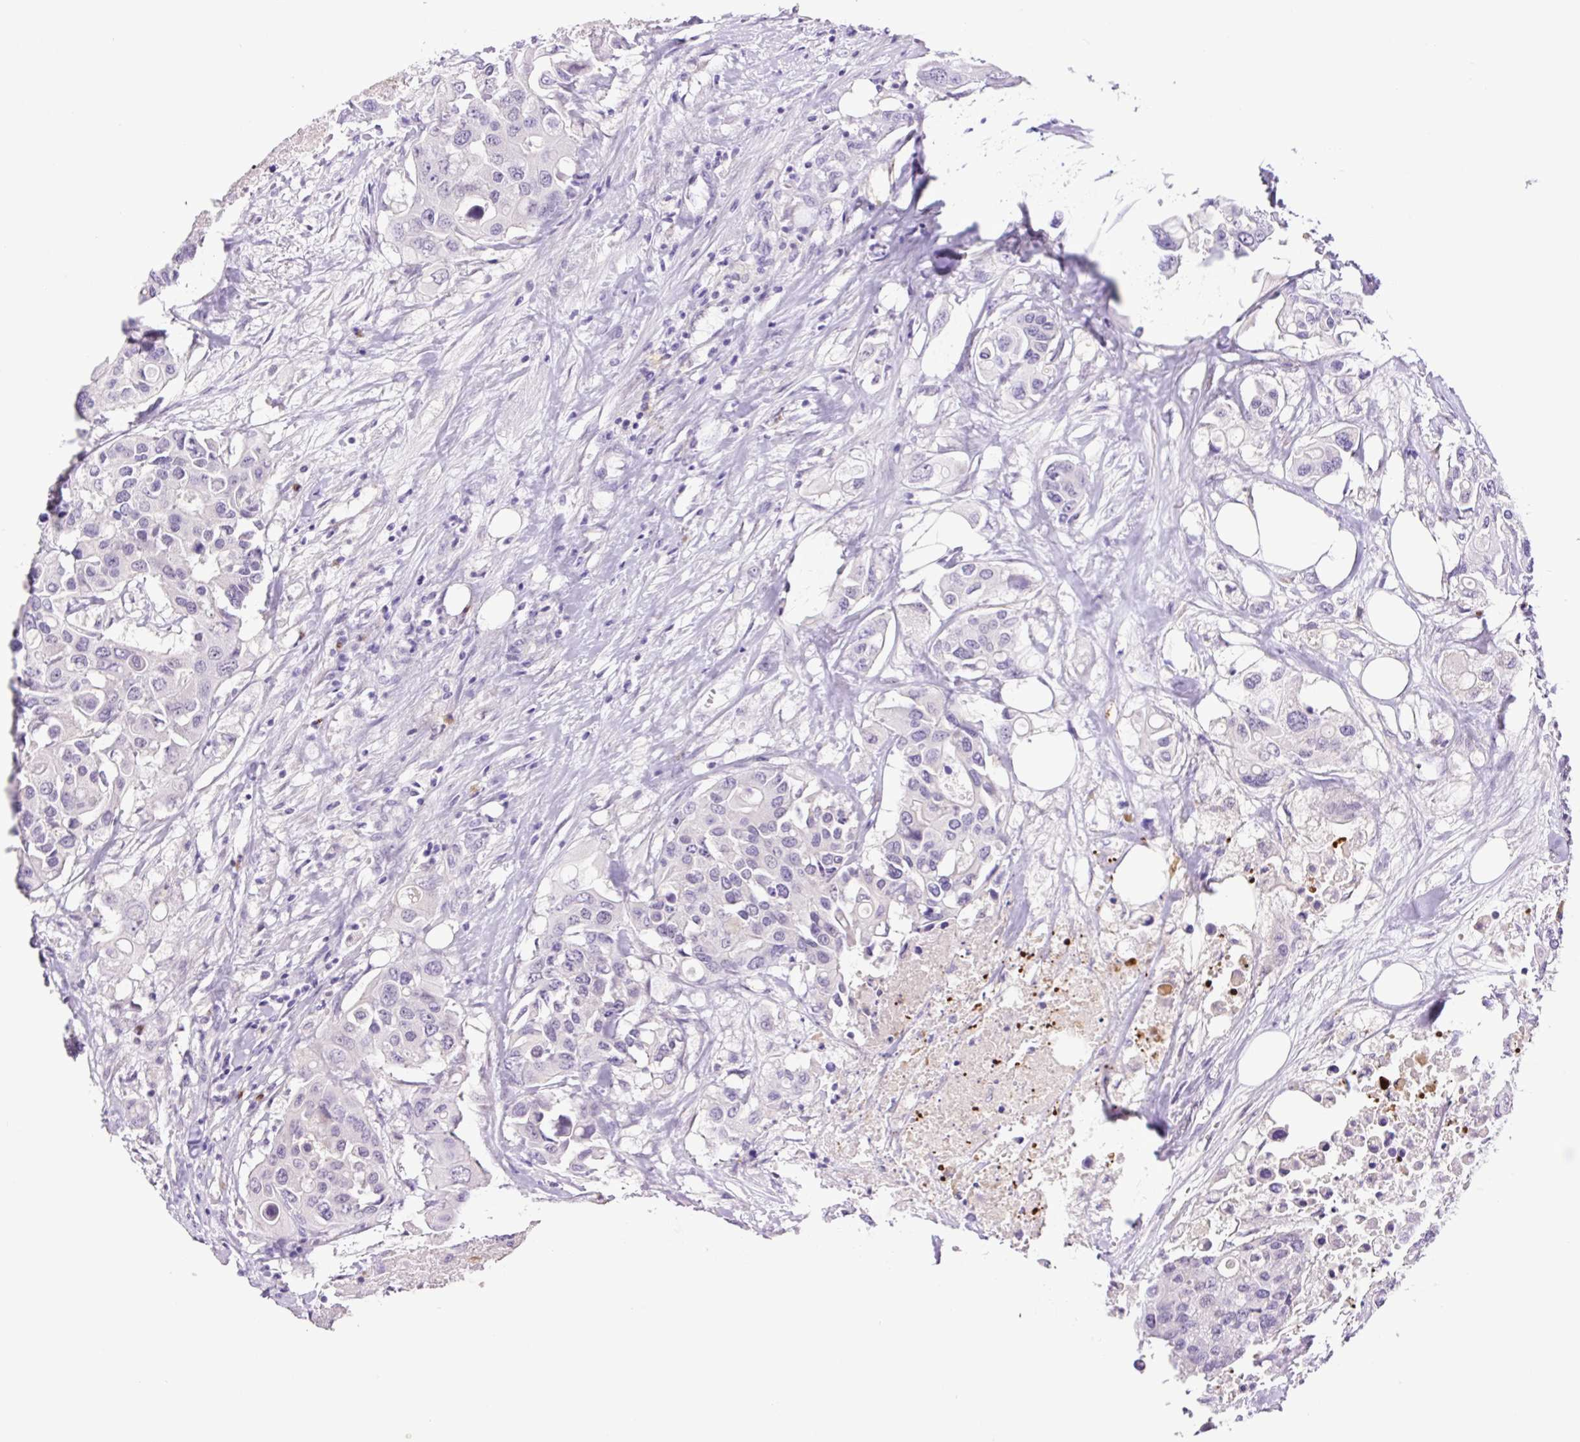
{"staining": {"intensity": "negative", "quantity": "none", "location": "none"}, "tissue": "colorectal cancer", "cell_type": "Tumor cells", "image_type": "cancer", "snomed": [{"axis": "morphology", "description": "Adenocarcinoma, NOS"}, {"axis": "topography", "description": "Colon"}], "caption": "This is an immunohistochemistry (IHC) micrograph of human adenocarcinoma (colorectal). There is no positivity in tumor cells.", "gene": "MFSD3", "patient": {"sex": "male", "age": 77}}